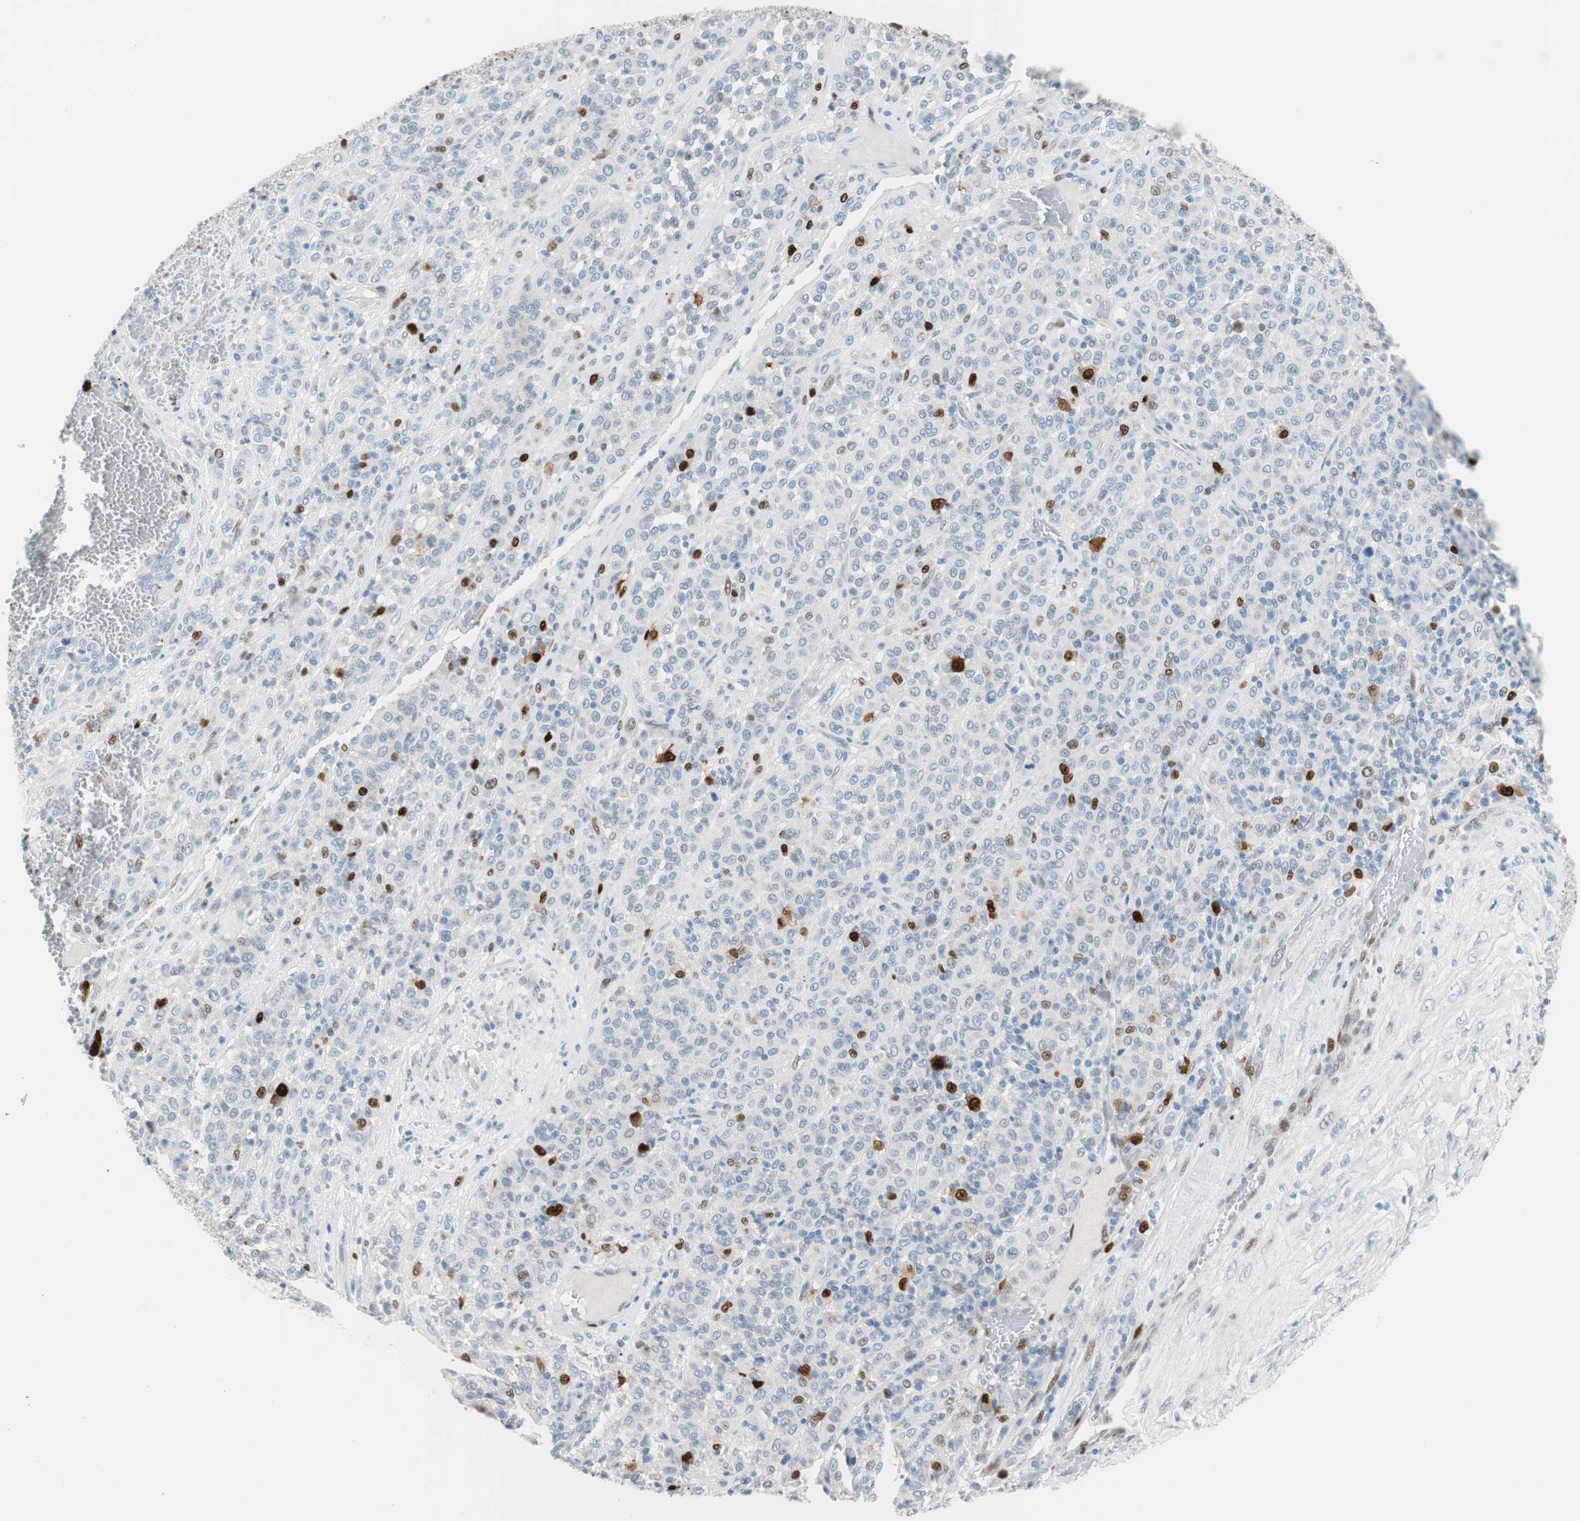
{"staining": {"intensity": "strong", "quantity": "<25%", "location": "nuclear"}, "tissue": "melanoma", "cell_type": "Tumor cells", "image_type": "cancer", "snomed": [{"axis": "morphology", "description": "Malignant melanoma, Metastatic site"}, {"axis": "topography", "description": "Pancreas"}], "caption": "A high-resolution micrograph shows IHC staining of malignant melanoma (metastatic site), which reveals strong nuclear expression in about <25% of tumor cells.", "gene": "FOSL1", "patient": {"sex": "female", "age": 30}}